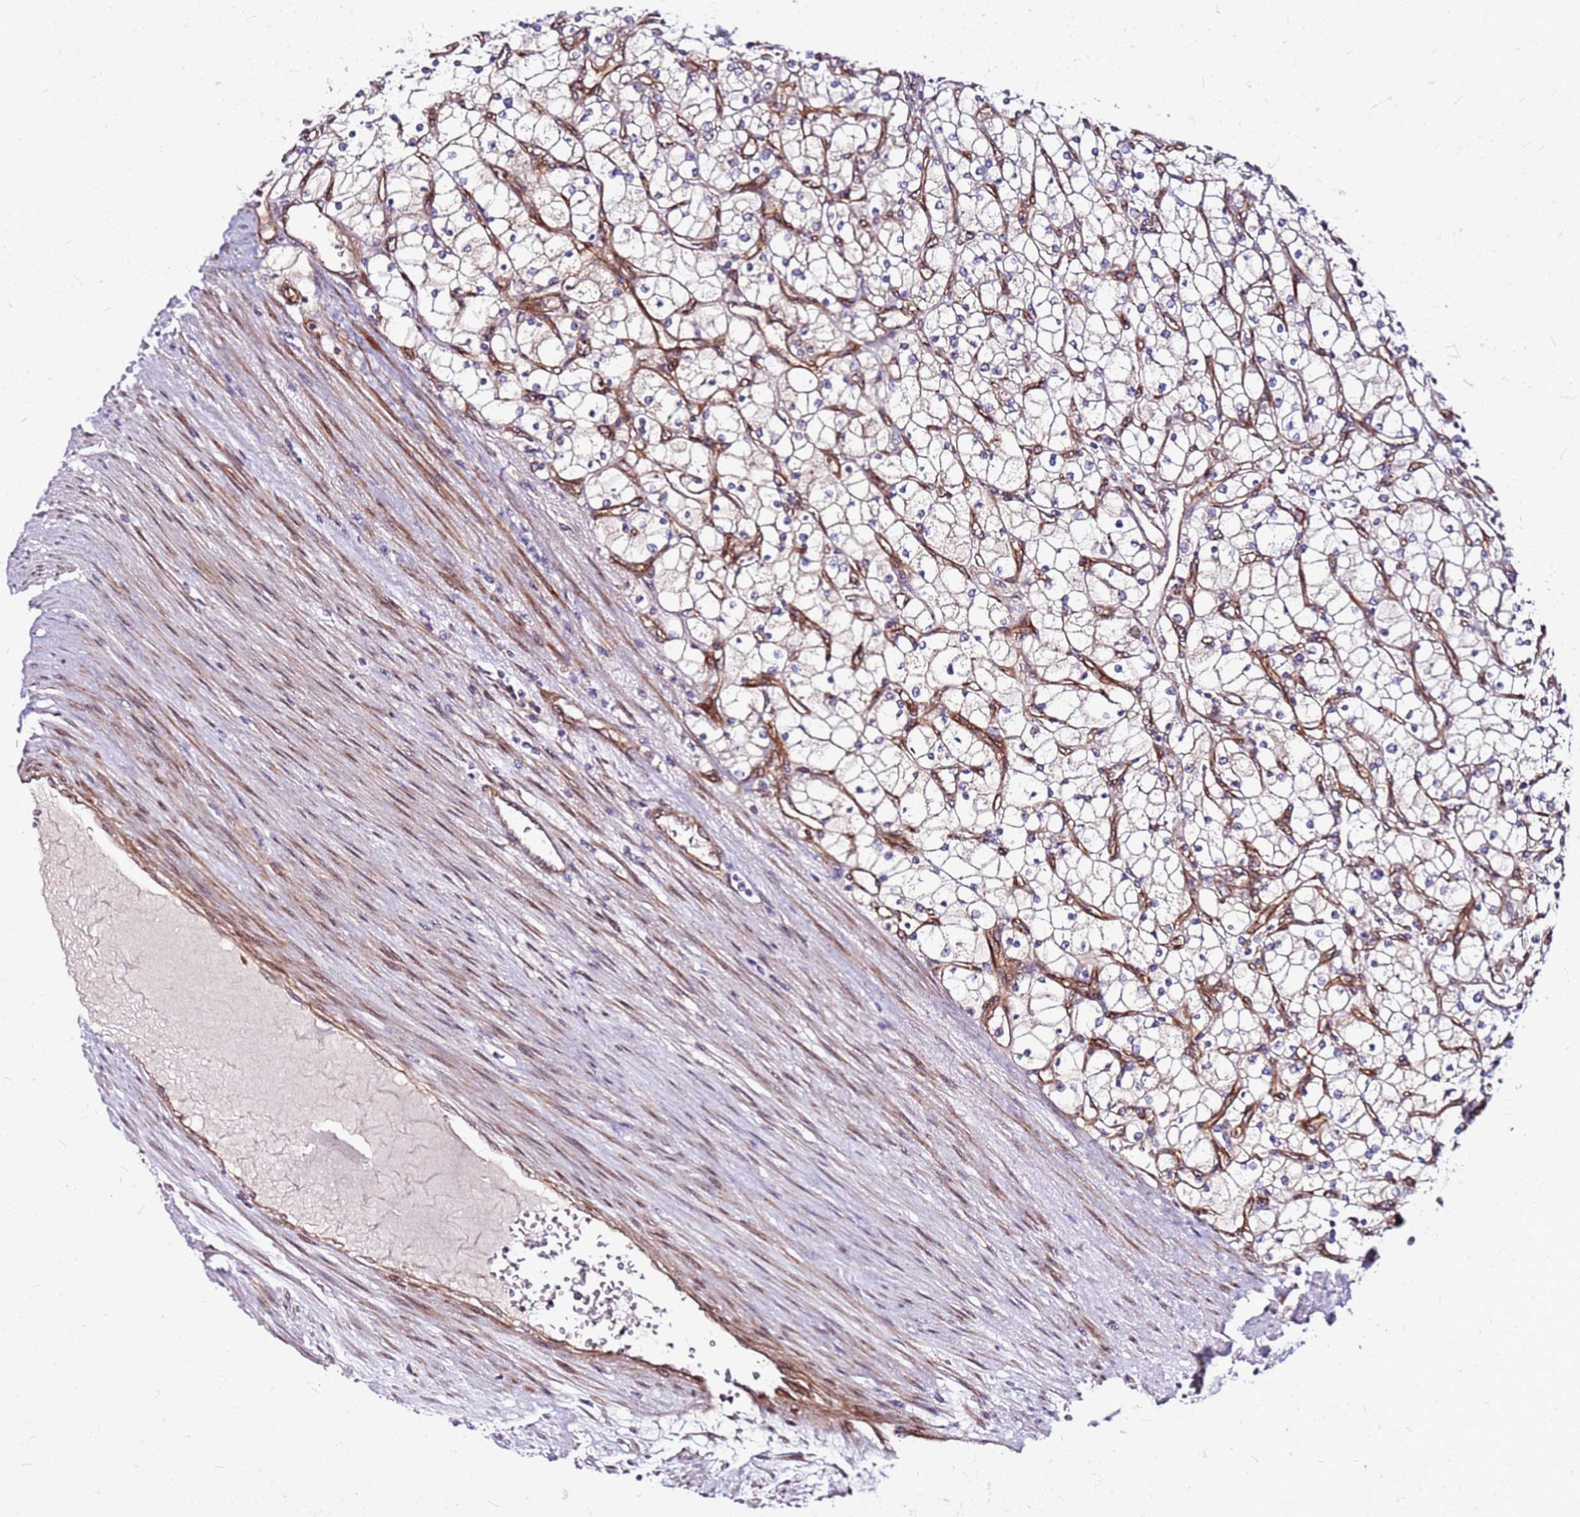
{"staining": {"intensity": "negative", "quantity": "none", "location": "none"}, "tissue": "renal cancer", "cell_type": "Tumor cells", "image_type": "cancer", "snomed": [{"axis": "morphology", "description": "Adenocarcinoma, NOS"}, {"axis": "topography", "description": "Kidney"}], "caption": "Human renal cancer stained for a protein using immunohistochemistry exhibits no expression in tumor cells.", "gene": "TOPAZ1", "patient": {"sex": "male", "age": 80}}